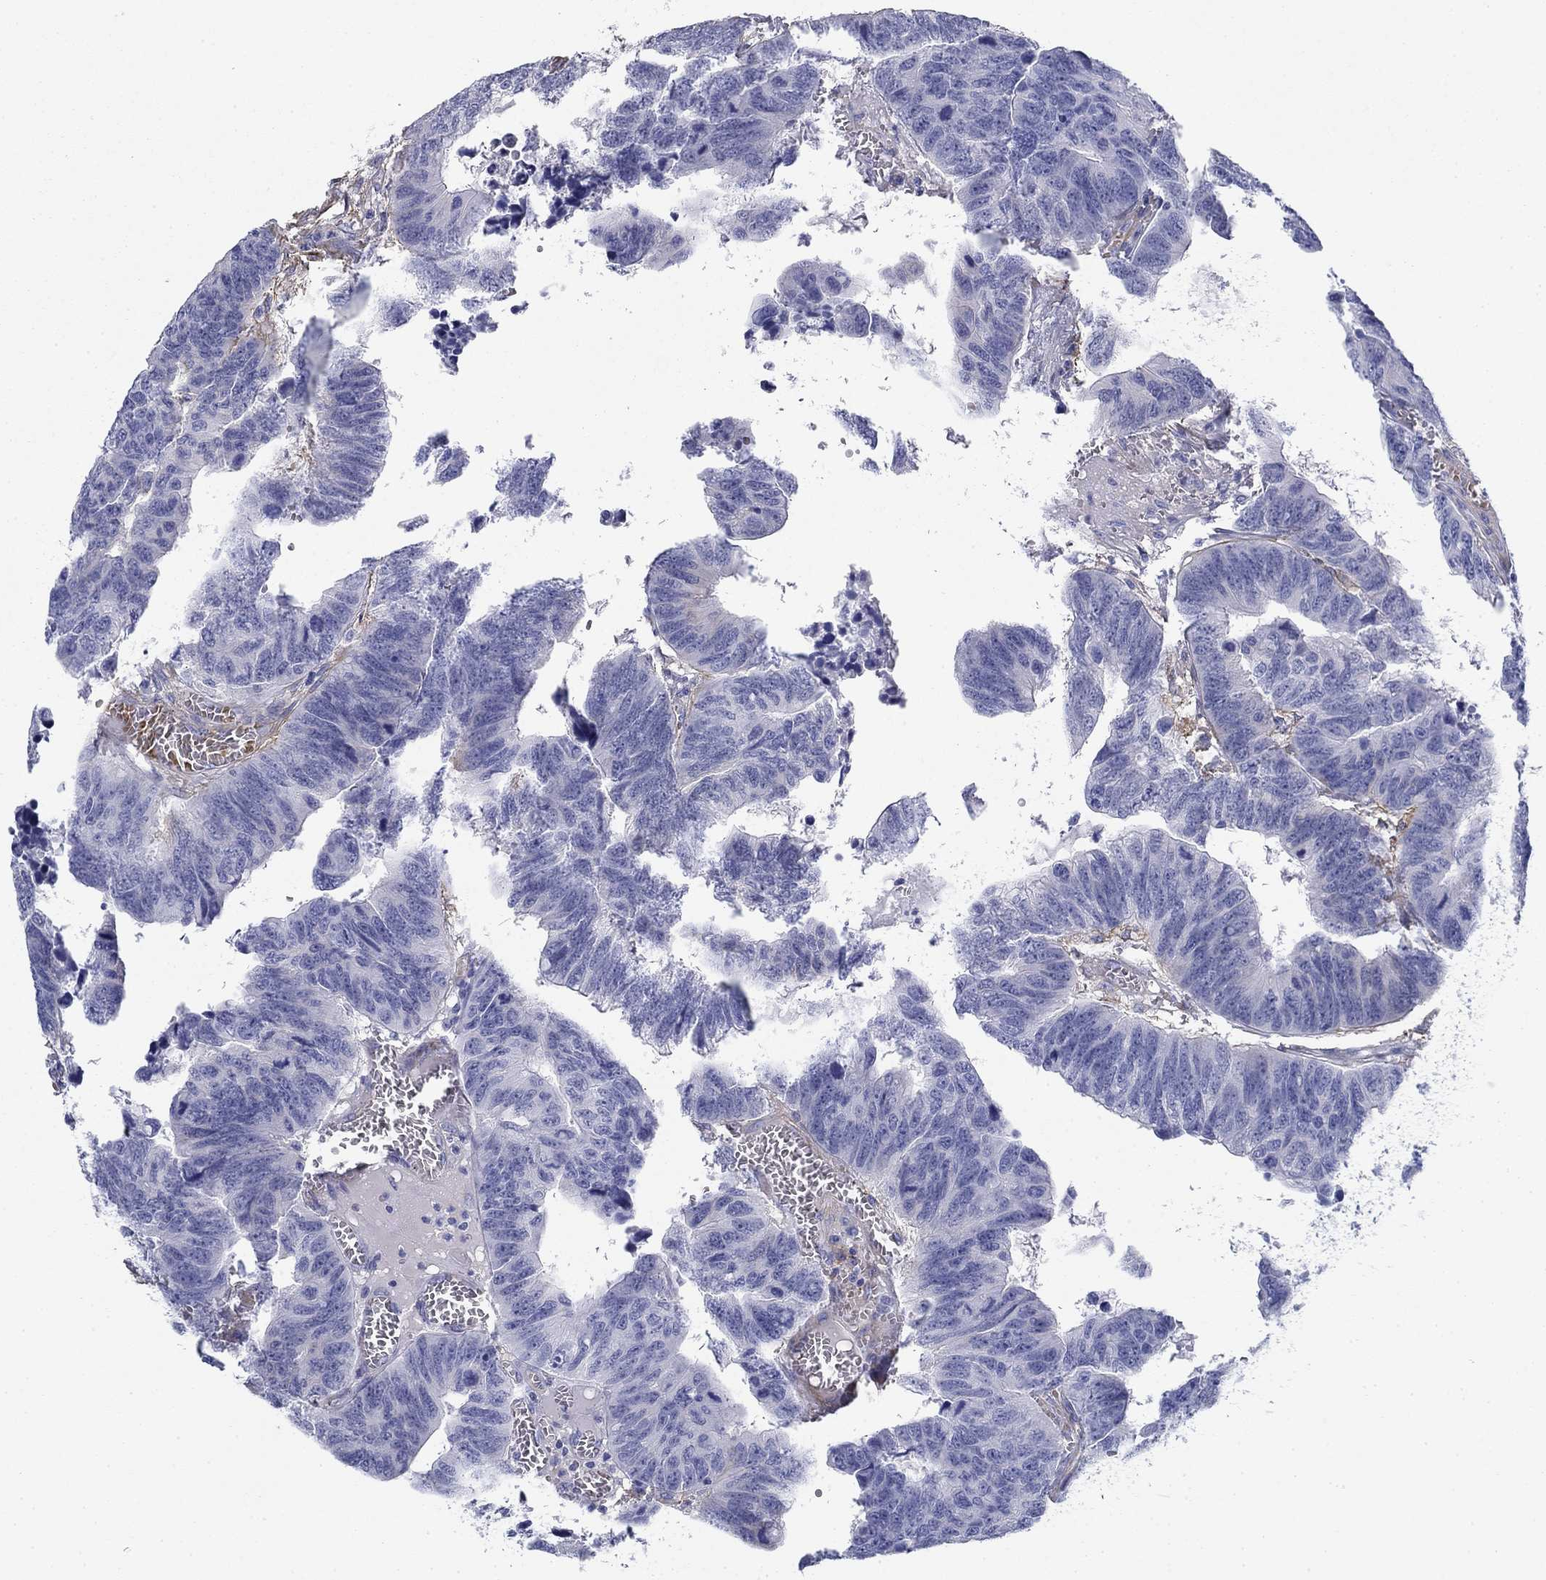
{"staining": {"intensity": "negative", "quantity": "none", "location": "none"}, "tissue": "colorectal cancer", "cell_type": "Tumor cells", "image_type": "cancer", "snomed": [{"axis": "morphology", "description": "Adenocarcinoma, NOS"}, {"axis": "topography", "description": "Appendix"}, {"axis": "topography", "description": "Colon"}, {"axis": "topography", "description": "Cecum"}, {"axis": "topography", "description": "Colon asc"}], "caption": "A photomicrograph of human colorectal cancer is negative for staining in tumor cells.", "gene": "GPC1", "patient": {"sex": "female", "age": 85}}